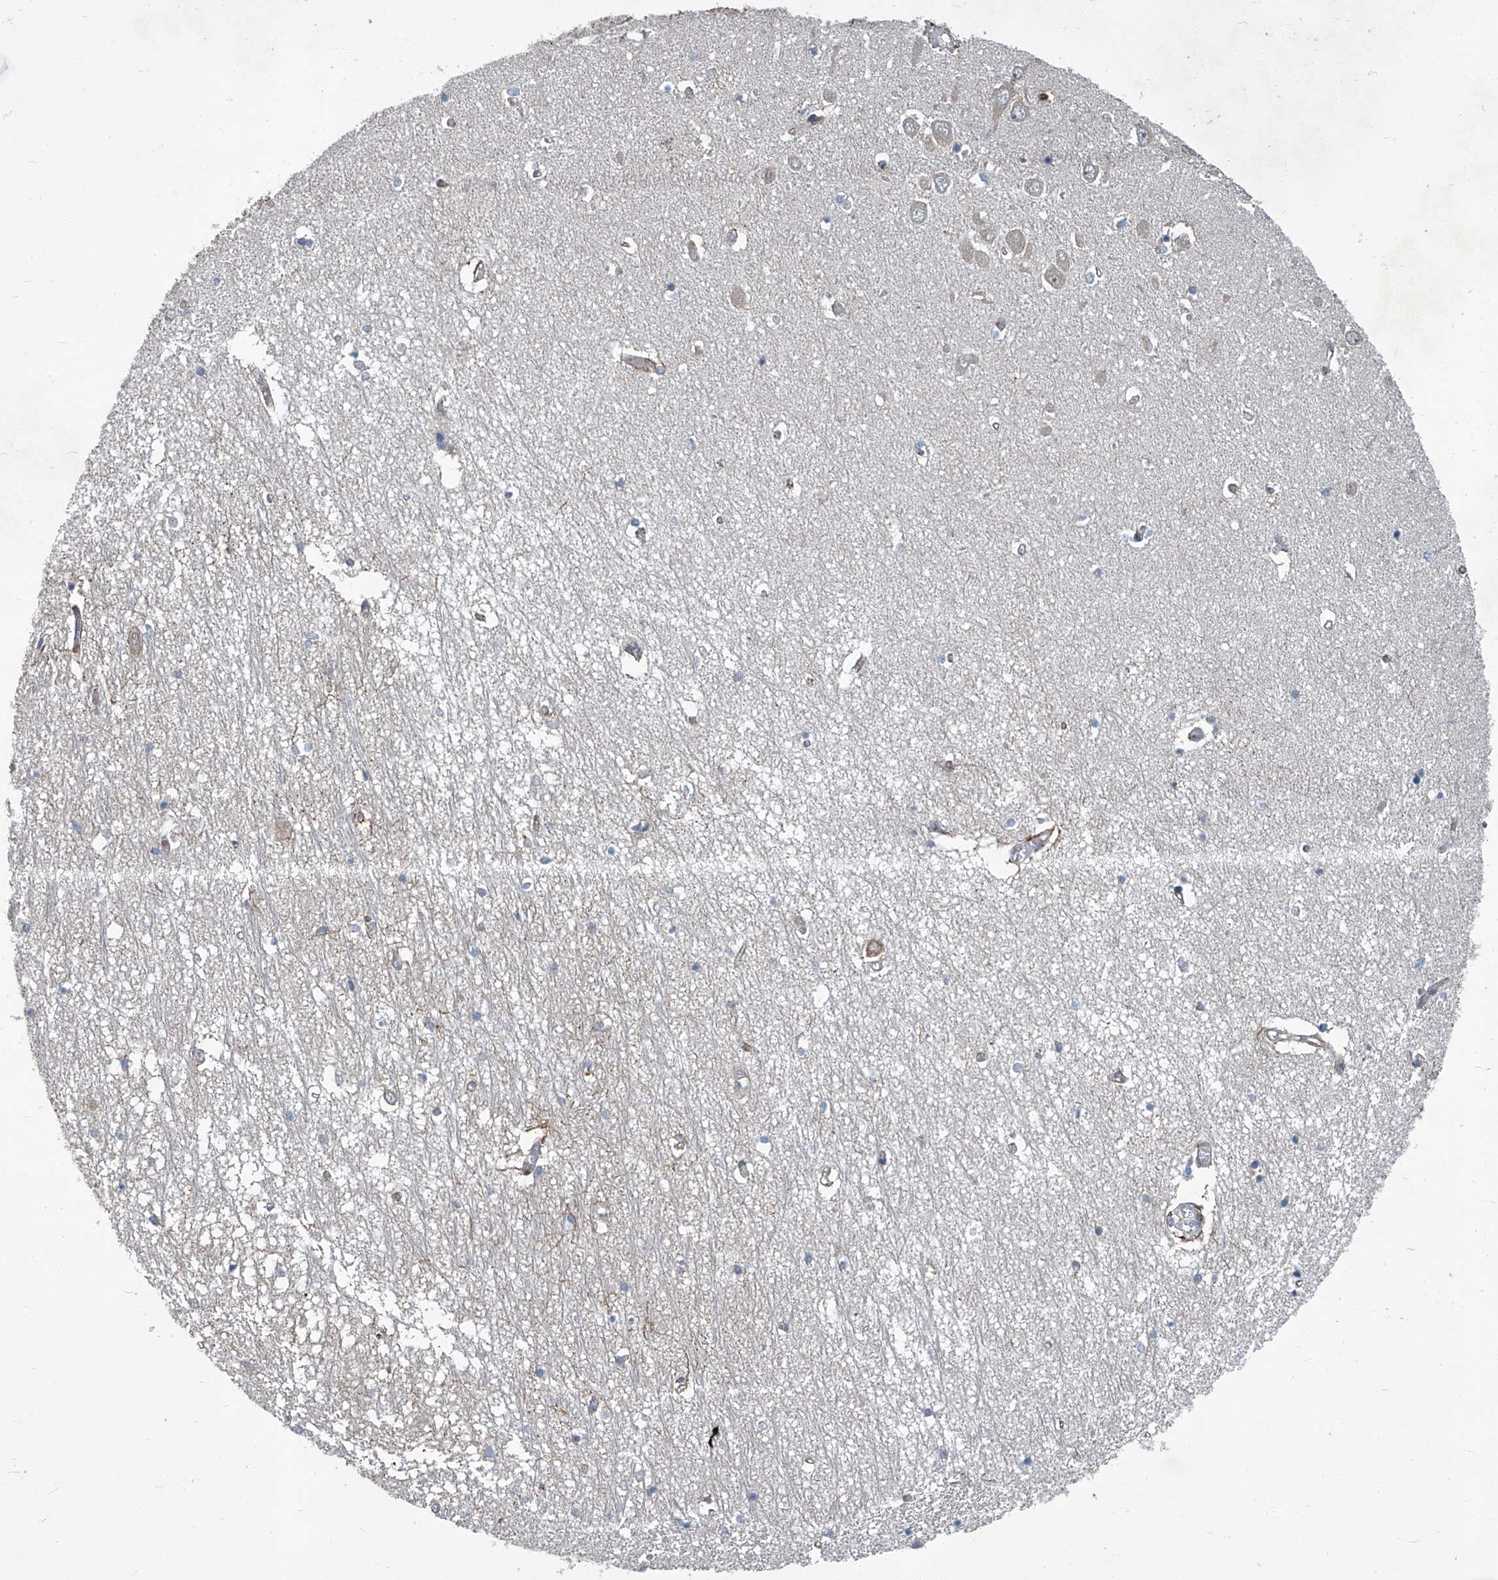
{"staining": {"intensity": "negative", "quantity": "none", "location": "none"}, "tissue": "hippocampus", "cell_type": "Glial cells", "image_type": "normal", "snomed": [{"axis": "morphology", "description": "Normal tissue, NOS"}, {"axis": "topography", "description": "Hippocampus"}], "caption": "Image shows no protein positivity in glial cells of normal hippocampus. (DAB (3,3'-diaminobenzidine) immunohistochemistry with hematoxylin counter stain).", "gene": "FAM167A", "patient": {"sex": "male", "age": 70}}